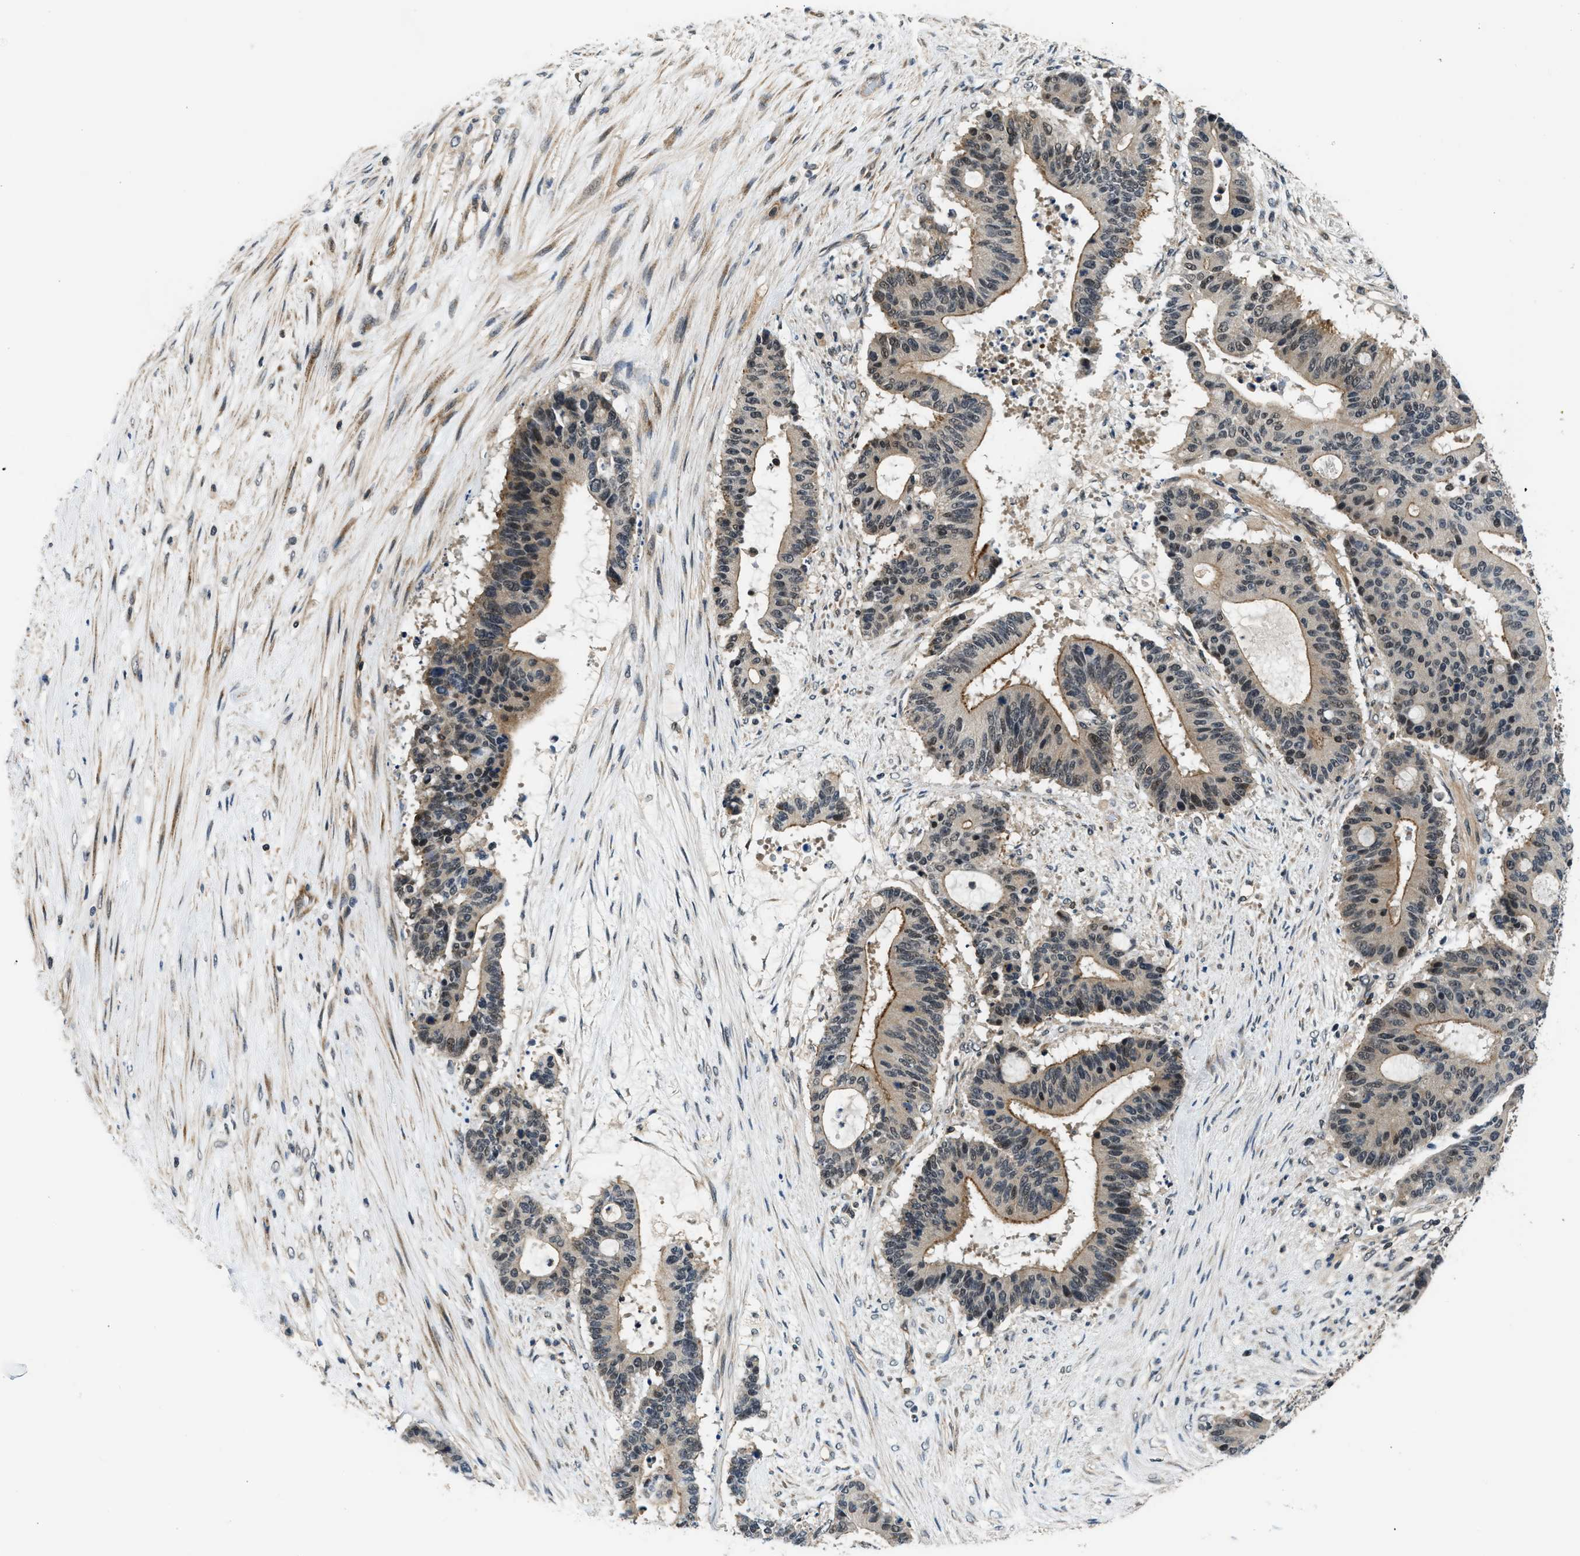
{"staining": {"intensity": "moderate", "quantity": "25%-75%", "location": "cytoplasmic/membranous,nuclear"}, "tissue": "liver cancer", "cell_type": "Tumor cells", "image_type": "cancer", "snomed": [{"axis": "morphology", "description": "Cholangiocarcinoma"}, {"axis": "topography", "description": "Liver"}], "caption": "IHC micrograph of human liver cancer stained for a protein (brown), which shows medium levels of moderate cytoplasmic/membranous and nuclear staining in about 25%-75% of tumor cells.", "gene": "MTMR1", "patient": {"sex": "female", "age": 73}}